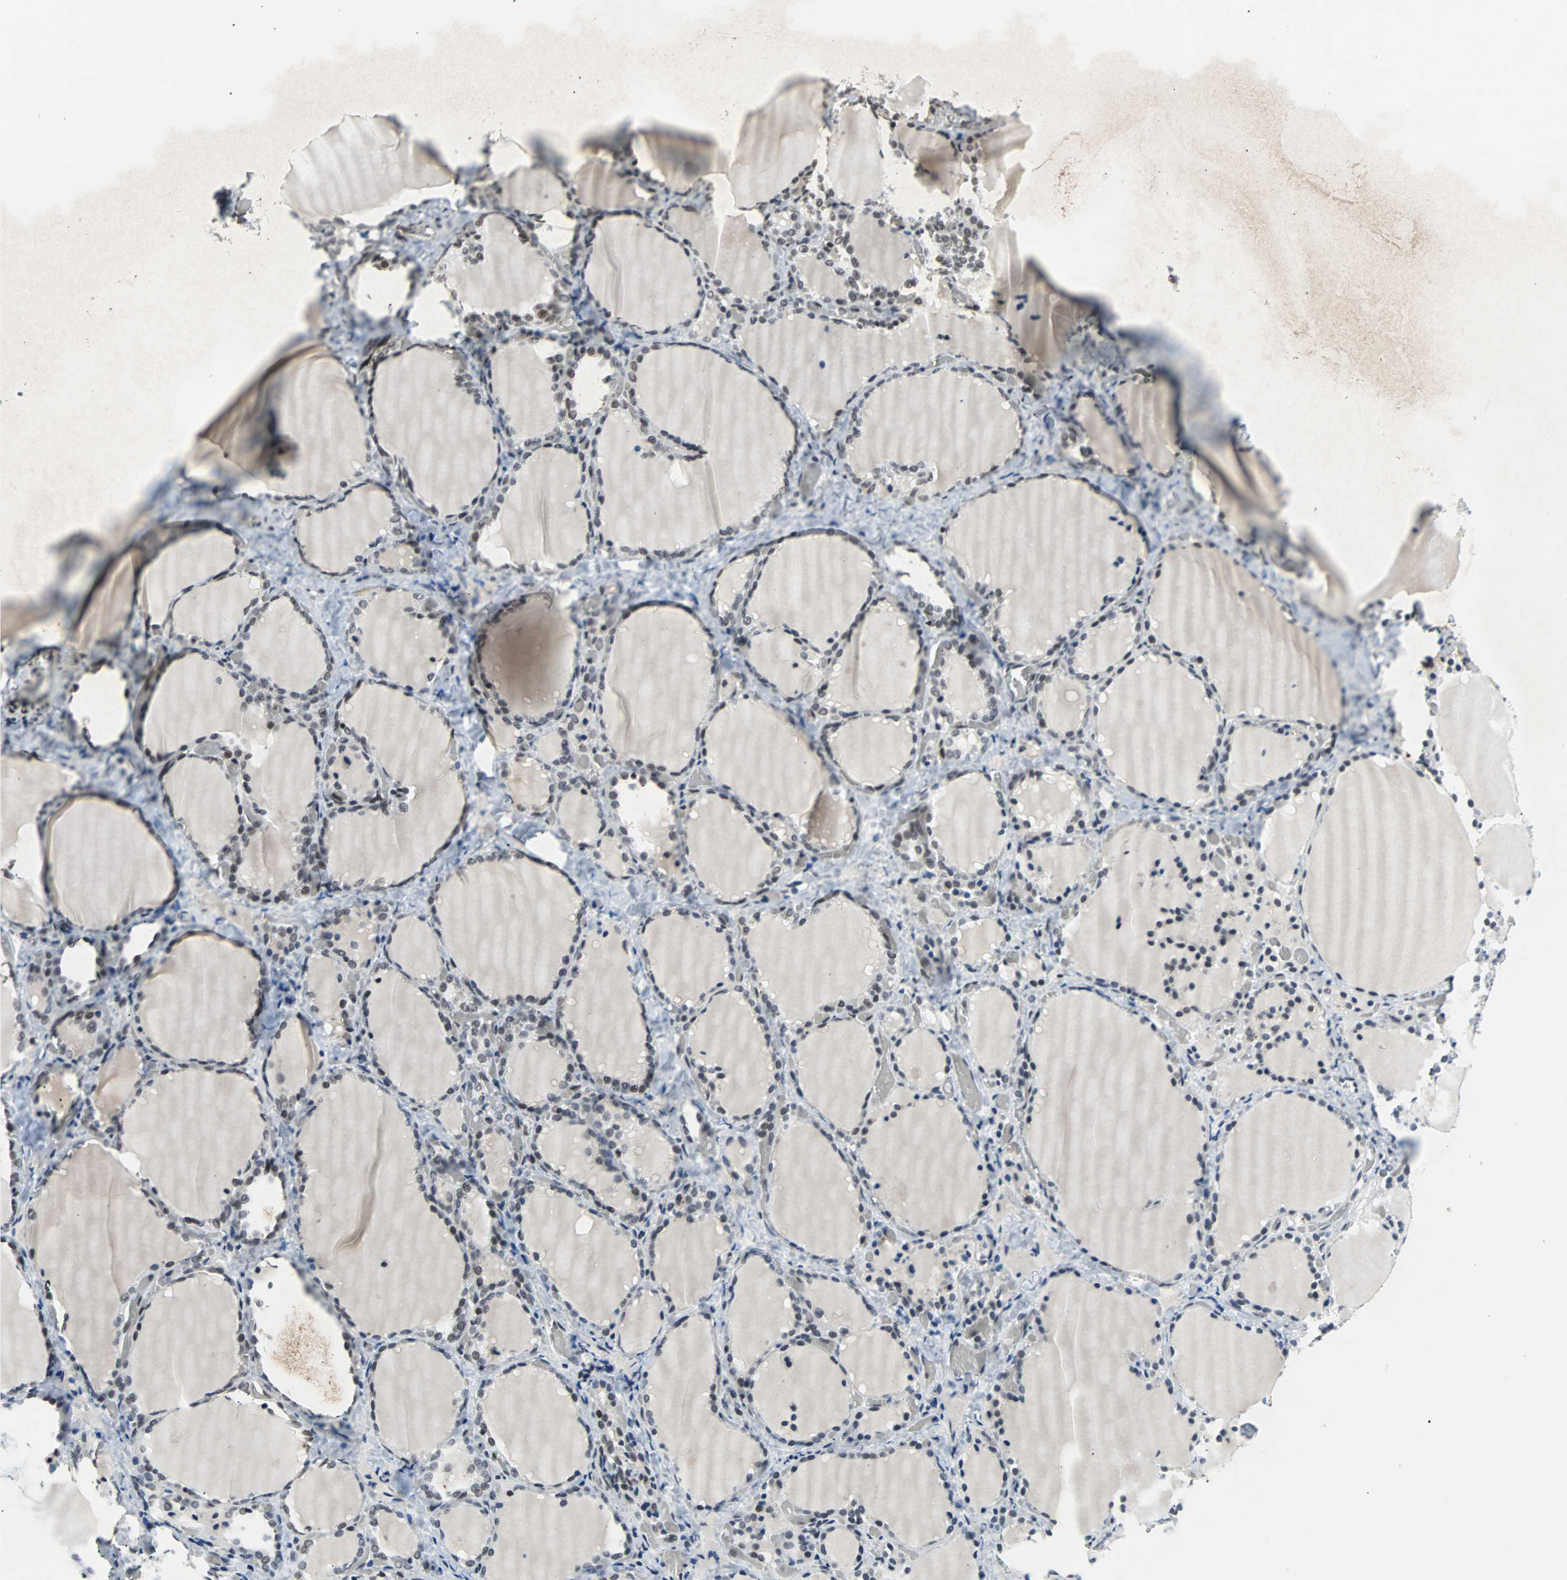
{"staining": {"intensity": "strong", "quantity": ">75%", "location": "nuclear"}, "tissue": "thyroid gland", "cell_type": "Glandular cells", "image_type": "normal", "snomed": [{"axis": "morphology", "description": "Normal tissue, NOS"}, {"axis": "morphology", "description": "Papillary adenocarcinoma, NOS"}, {"axis": "topography", "description": "Thyroid gland"}], "caption": "Normal thyroid gland was stained to show a protein in brown. There is high levels of strong nuclear staining in about >75% of glandular cells. (IHC, brightfield microscopy, high magnification).", "gene": "GATAD2A", "patient": {"sex": "female", "age": 30}}